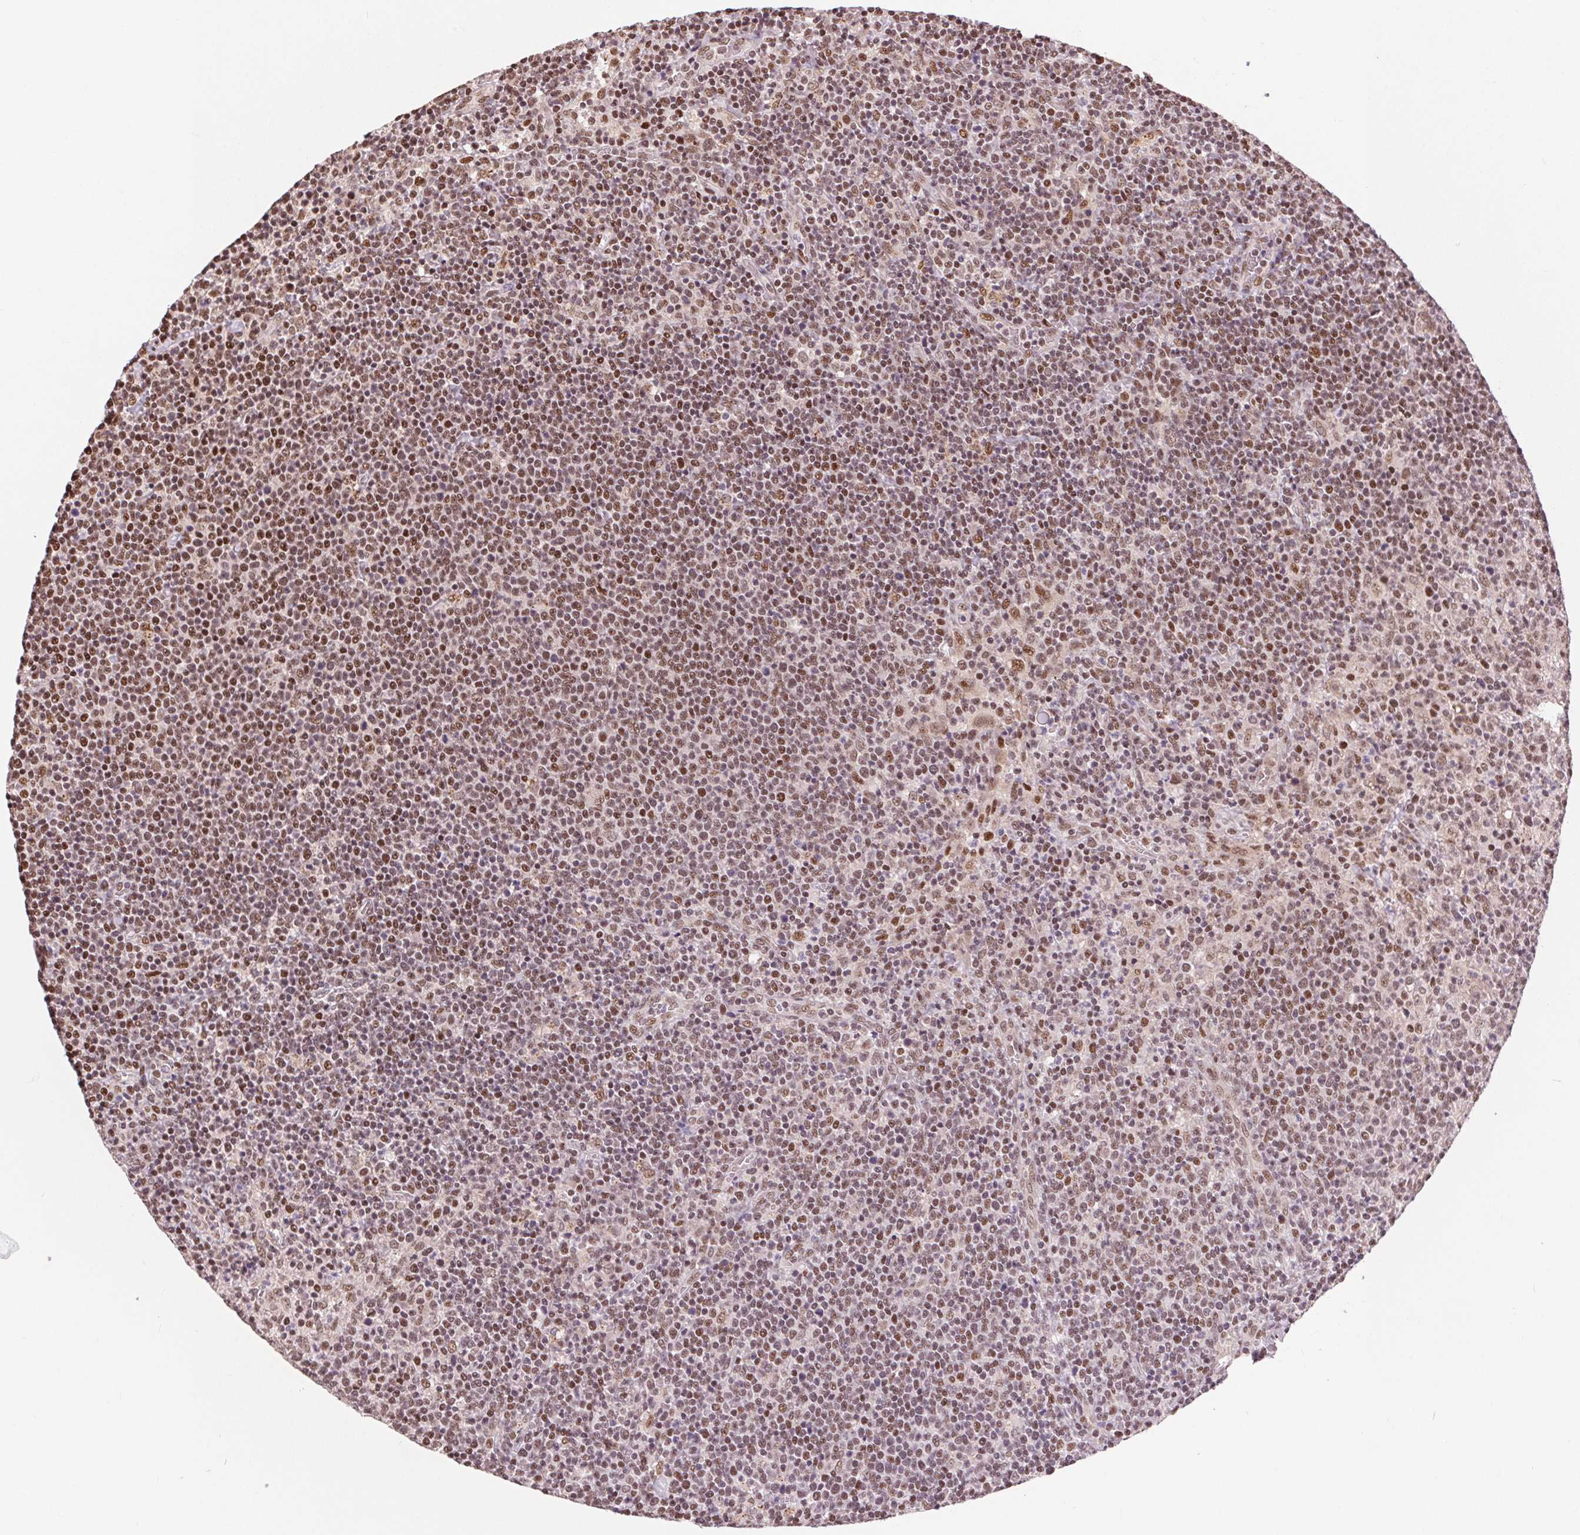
{"staining": {"intensity": "moderate", "quantity": ">75%", "location": "nuclear"}, "tissue": "lymphoma", "cell_type": "Tumor cells", "image_type": "cancer", "snomed": [{"axis": "morphology", "description": "Malignant lymphoma, non-Hodgkin's type, High grade"}, {"axis": "topography", "description": "Lymph node"}], "caption": "A brown stain shows moderate nuclear staining of a protein in high-grade malignant lymphoma, non-Hodgkin's type tumor cells. The staining is performed using DAB (3,3'-diaminobenzidine) brown chromogen to label protein expression. The nuclei are counter-stained blue using hematoxylin.", "gene": "RAD23A", "patient": {"sex": "male", "age": 61}}